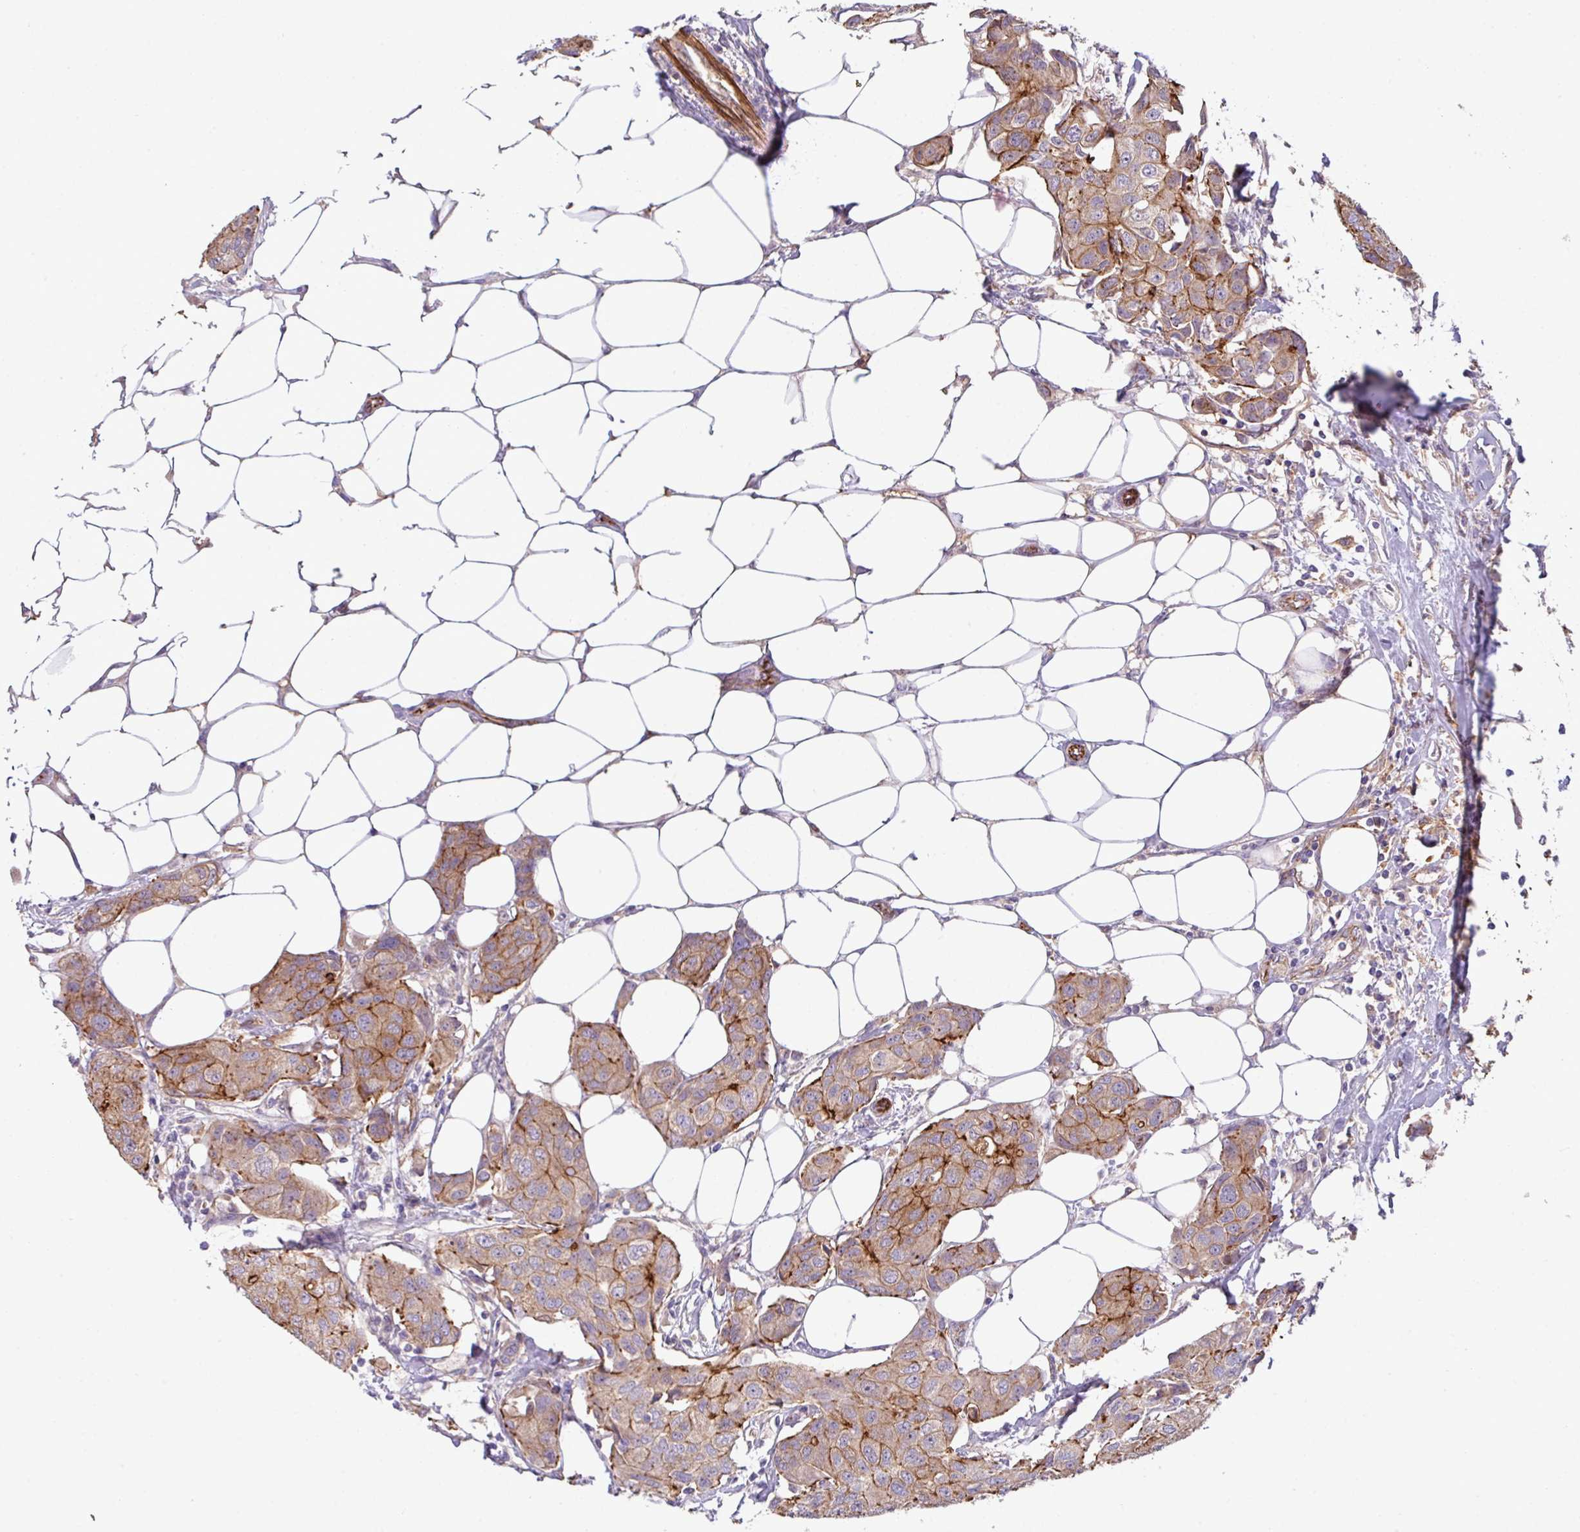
{"staining": {"intensity": "moderate", "quantity": "25%-75%", "location": "cytoplasmic/membranous"}, "tissue": "breast cancer", "cell_type": "Tumor cells", "image_type": "cancer", "snomed": [{"axis": "morphology", "description": "Duct carcinoma"}, {"axis": "topography", "description": "Breast"}, {"axis": "topography", "description": "Lymph node"}], "caption": "Human breast intraductal carcinoma stained with a protein marker demonstrates moderate staining in tumor cells.", "gene": "LRRC53", "patient": {"sex": "female", "age": 80}}